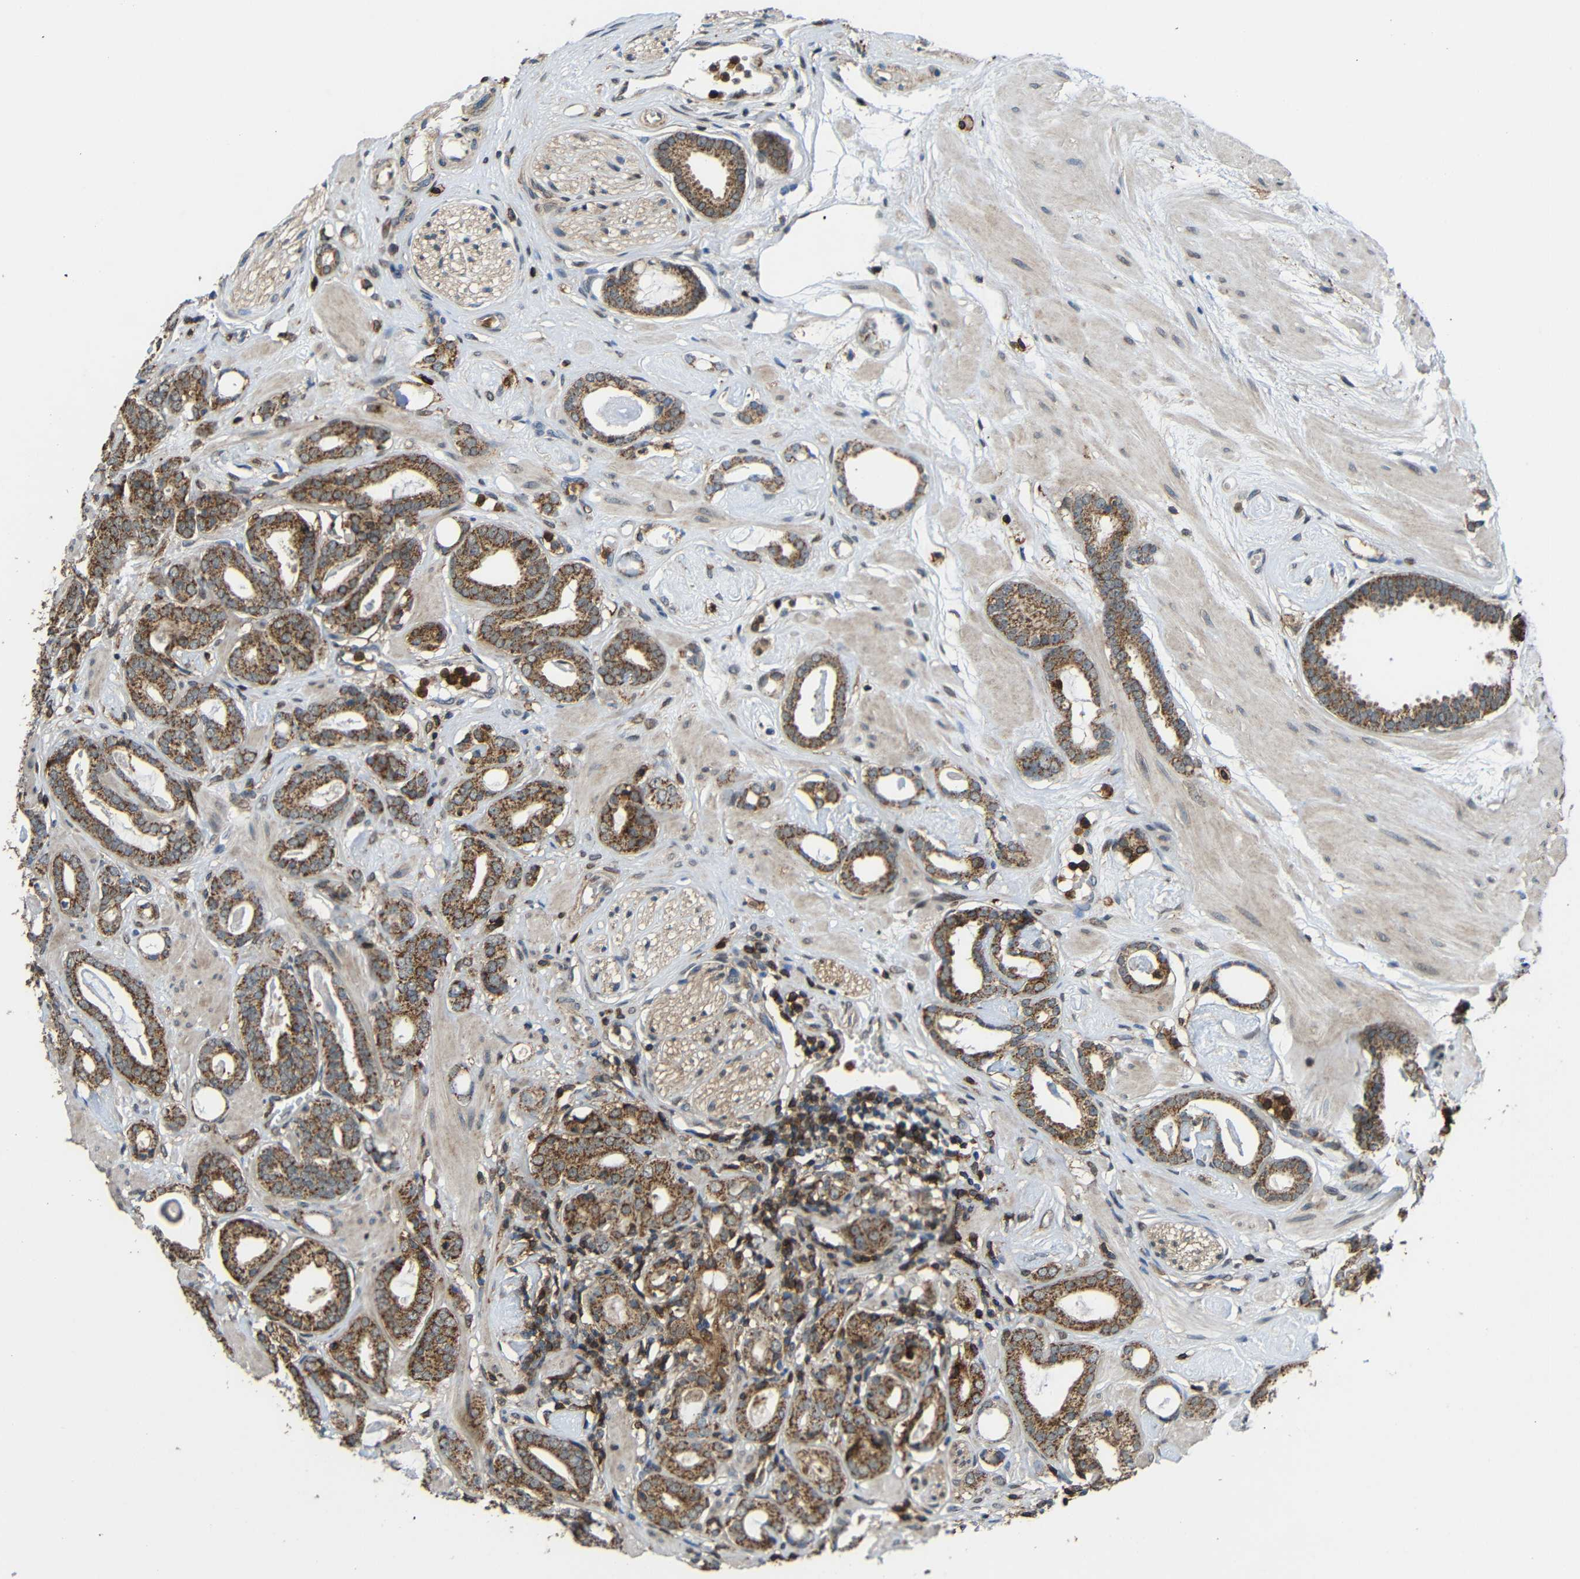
{"staining": {"intensity": "moderate", "quantity": ">75%", "location": "cytoplasmic/membranous"}, "tissue": "prostate cancer", "cell_type": "Tumor cells", "image_type": "cancer", "snomed": [{"axis": "morphology", "description": "Adenocarcinoma, Low grade"}, {"axis": "topography", "description": "Prostate"}], "caption": "Human prostate cancer stained with a protein marker displays moderate staining in tumor cells.", "gene": "C1GALT1", "patient": {"sex": "male", "age": 53}}